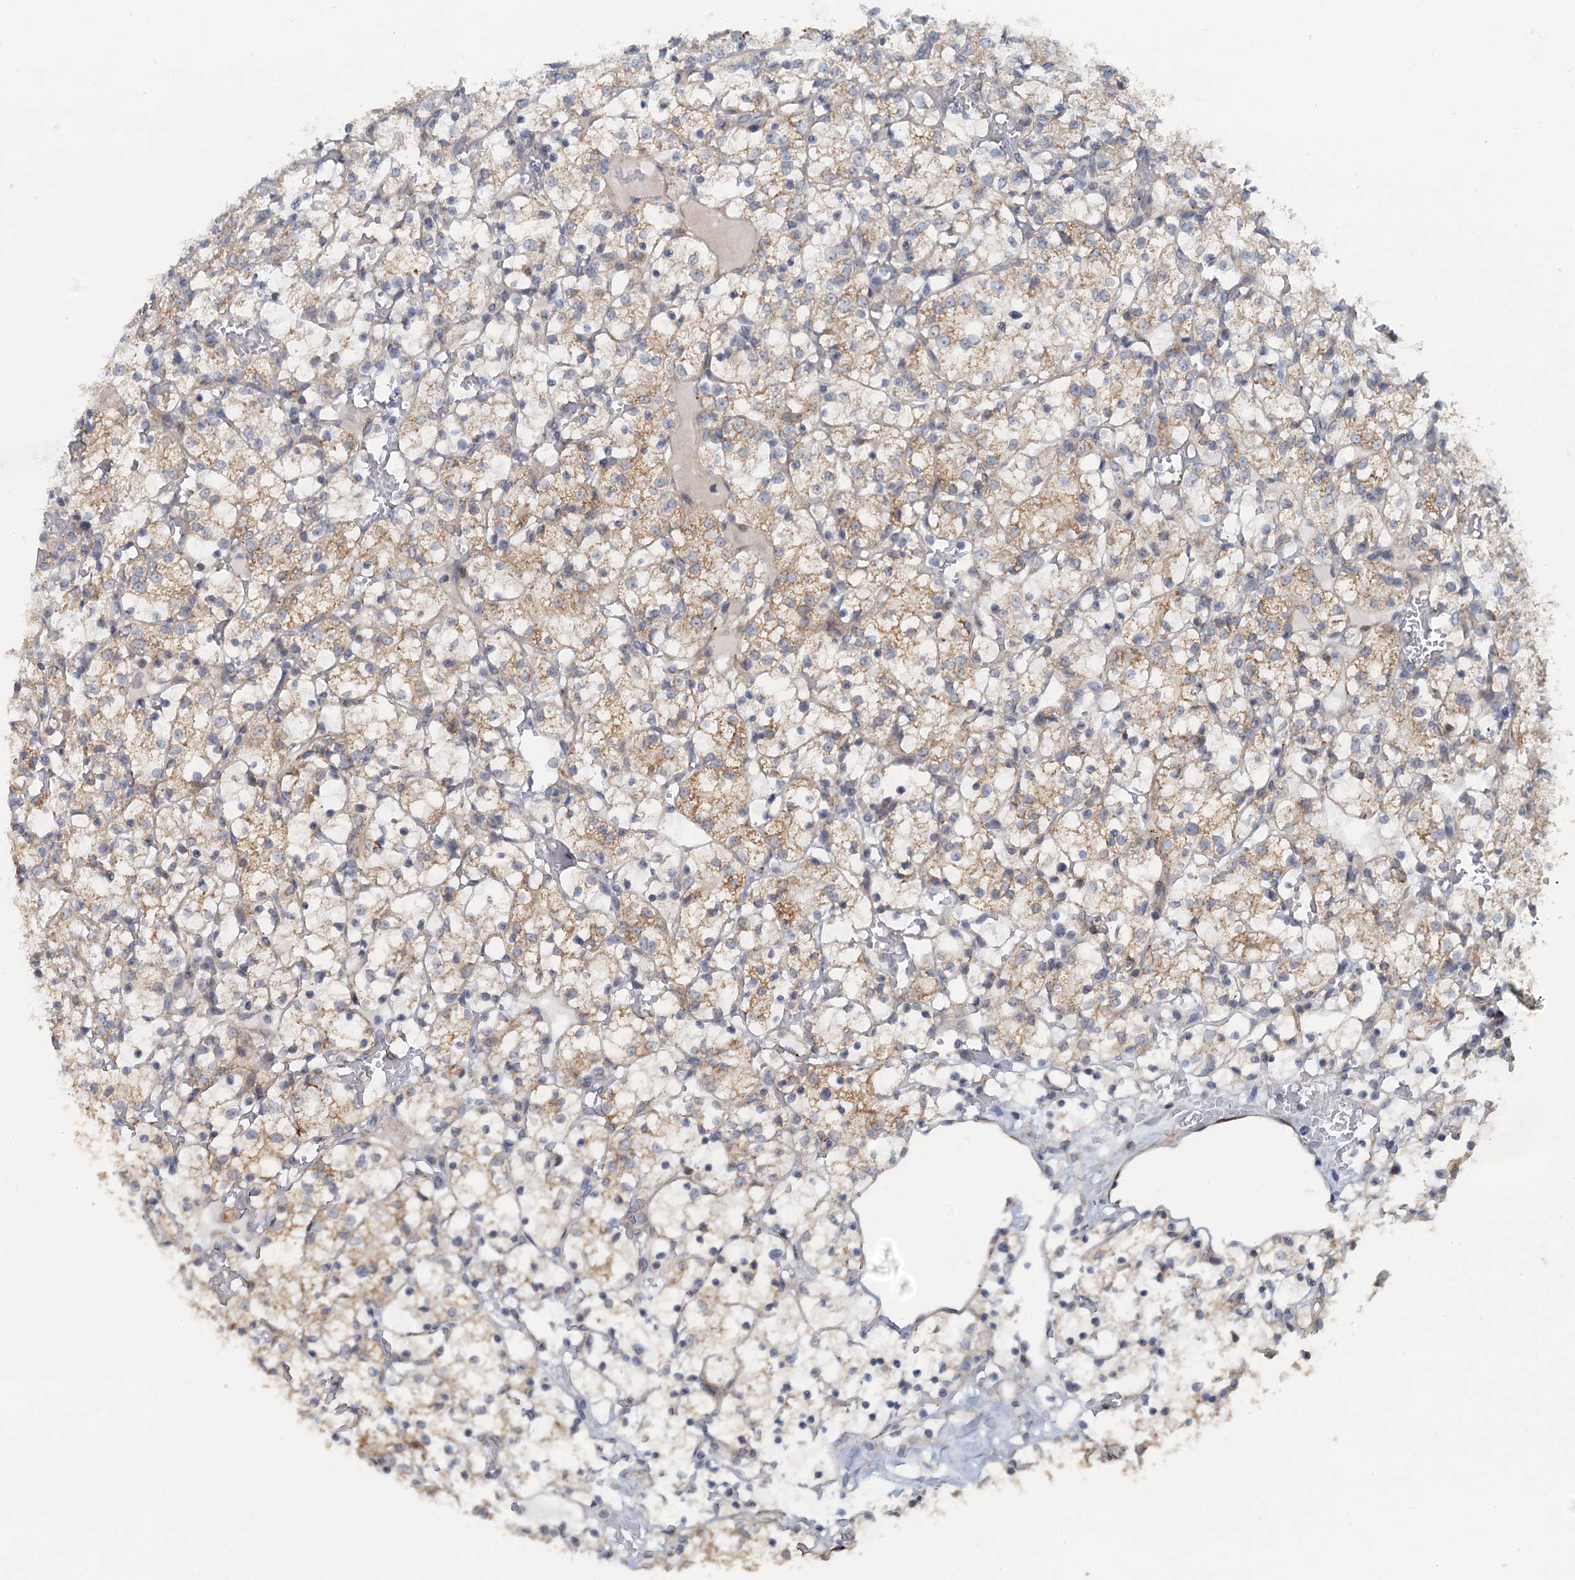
{"staining": {"intensity": "weak", "quantity": ">75%", "location": "cytoplasmic/membranous"}, "tissue": "renal cancer", "cell_type": "Tumor cells", "image_type": "cancer", "snomed": [{"axis": "morphology", "description": "Adenocarcinoma, NOS"}, {"axis": "topography", "description": "Kidney"}], "caption": "This histopathology image reveals immunohistochemistry (IHC) staining of renal cancer, with low weak cytoplasmic/membranous expression in about >75% of tumor cells.", "gene": "POGLUT3", "patient": {"sex": "female", "age": 69}}